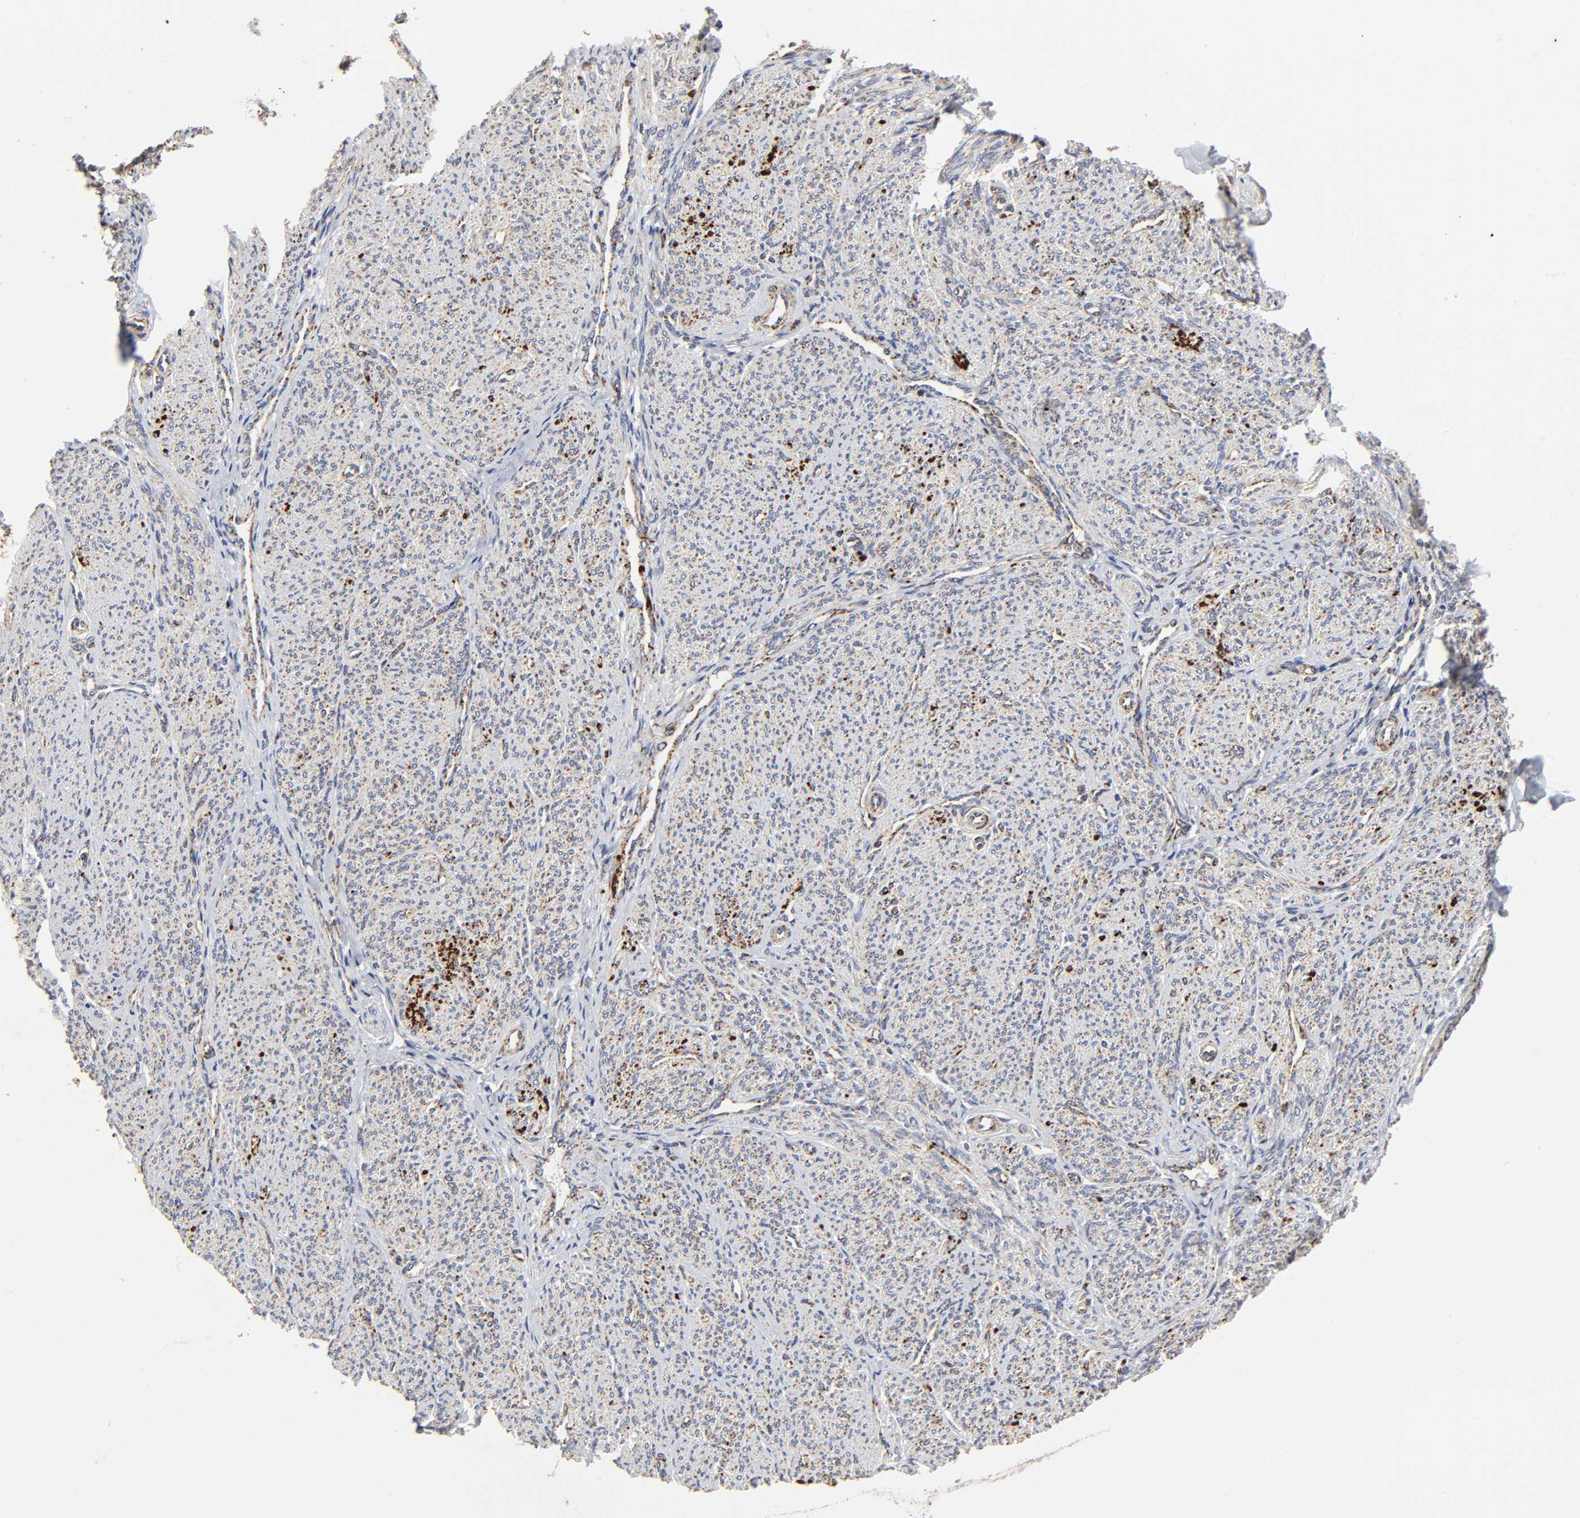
{"staining": {"intensity": "weak", "quantity": "25%-75%", "location": "cytoplasmic/membranous"}, "tissue": "smooth muscle", "cell_type": "Smooth muscle cells", "image_type": "normal", "snomed": [{"axis": "morphology", "description": "Normal tissue, NOS"}, {"axis": "topography", "description": "Smooth muscle"}], "caption": "The micrograph demonstrates a brown stain indicating the presence of a protein in the cytoplasmic/membranous of smooth muscle cells in smooth muscle.", "gene": "COX6B1", "patient": {"sex": "female", "age": 65}}